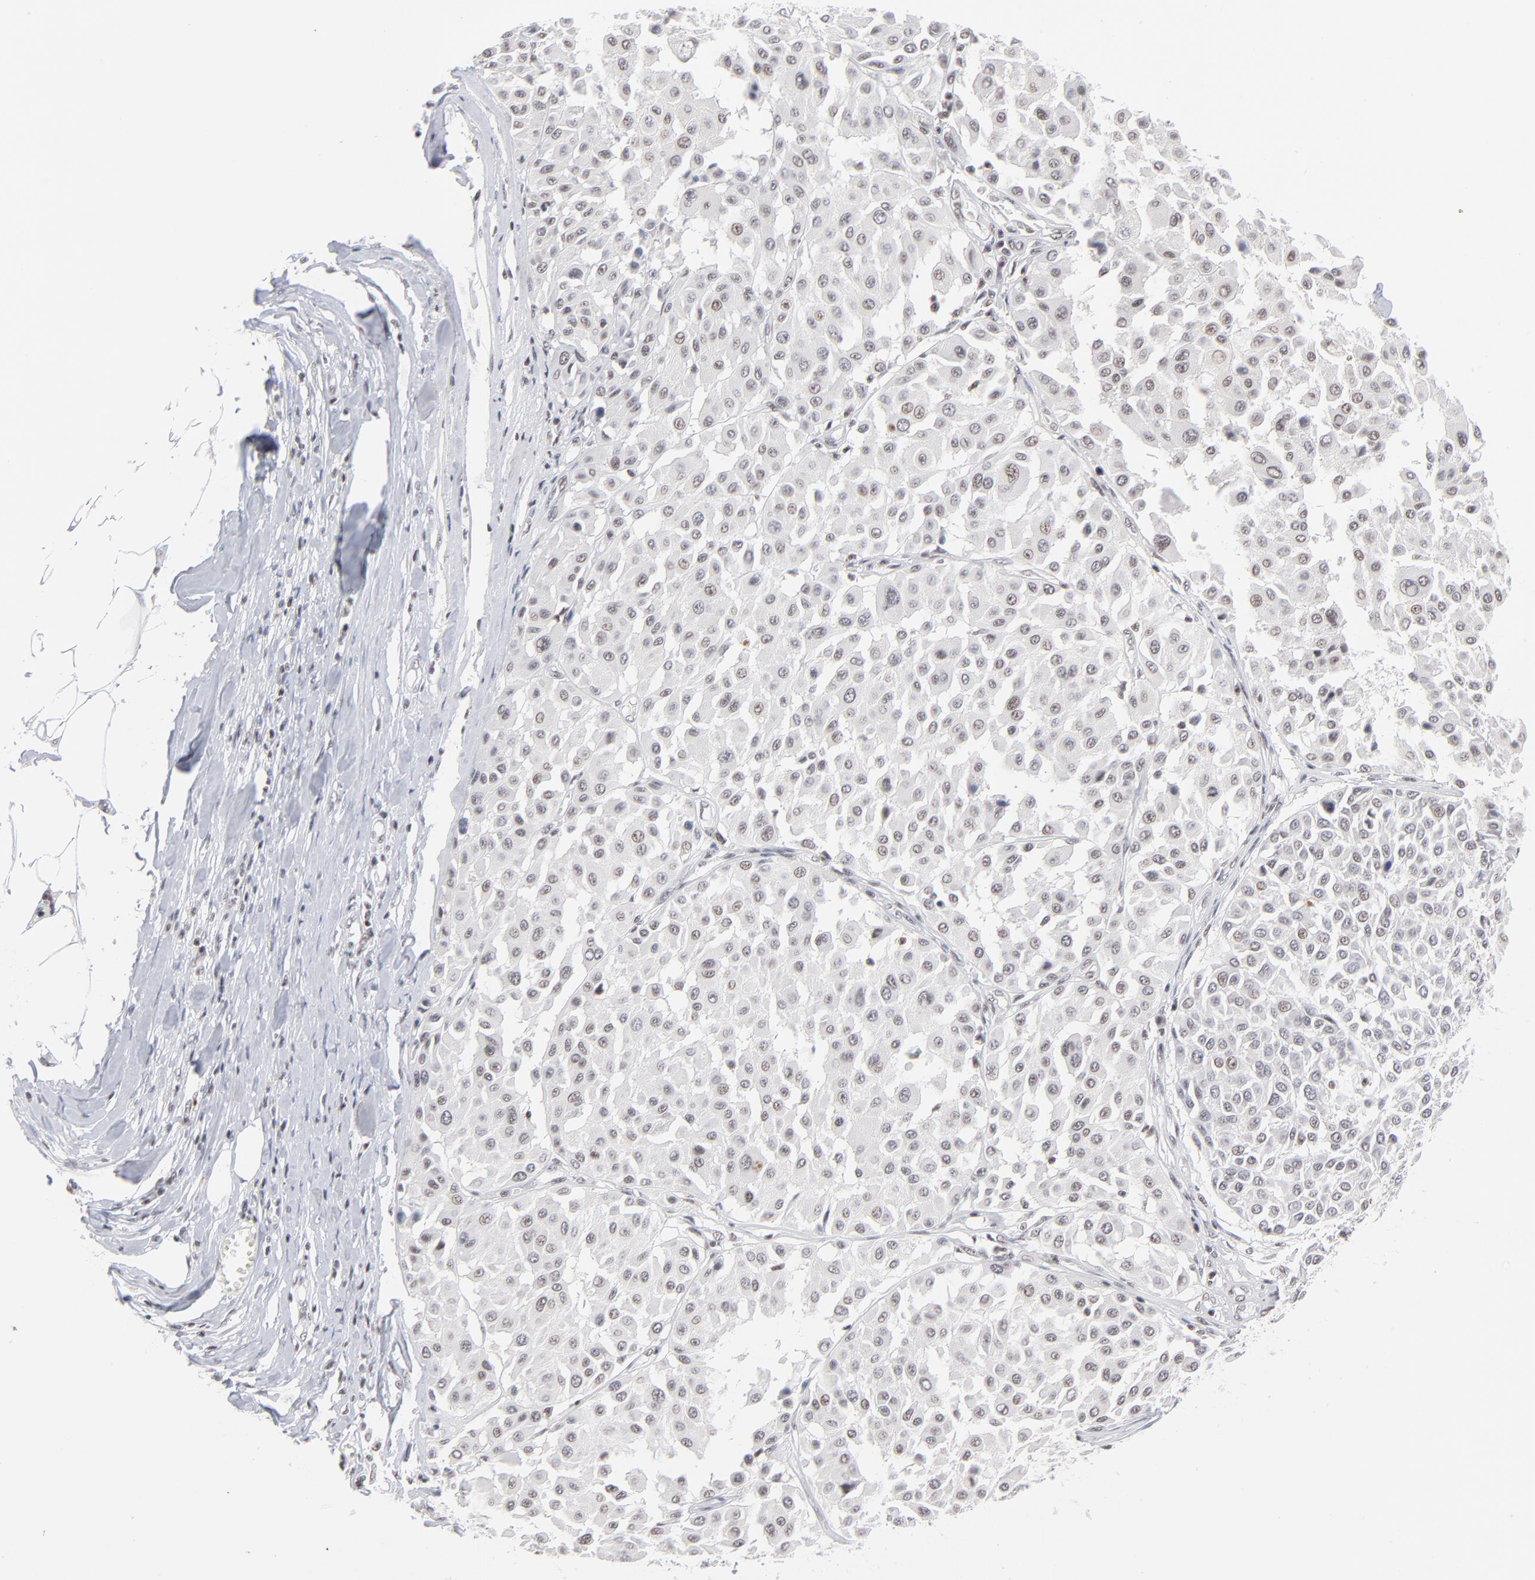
{"staining": {"intensity": "weak", "quantity": "<25%", "location": "nuclear"}, "tissue": "melanoma", "cell_type": "Tumor cells", "image_type": "cancer", "snomed": [{"axis": "morphology", "description": "Malignant melanoma, Metastatic site"}, {"axis": "topography", "description": "Soft tissue"}], "caption": "Immunohistochemical staining of human melanoma displays no significant positivity in tumor cells.", "gene": "ZNF143", "patient": {"sex": "male", "age": 41}}